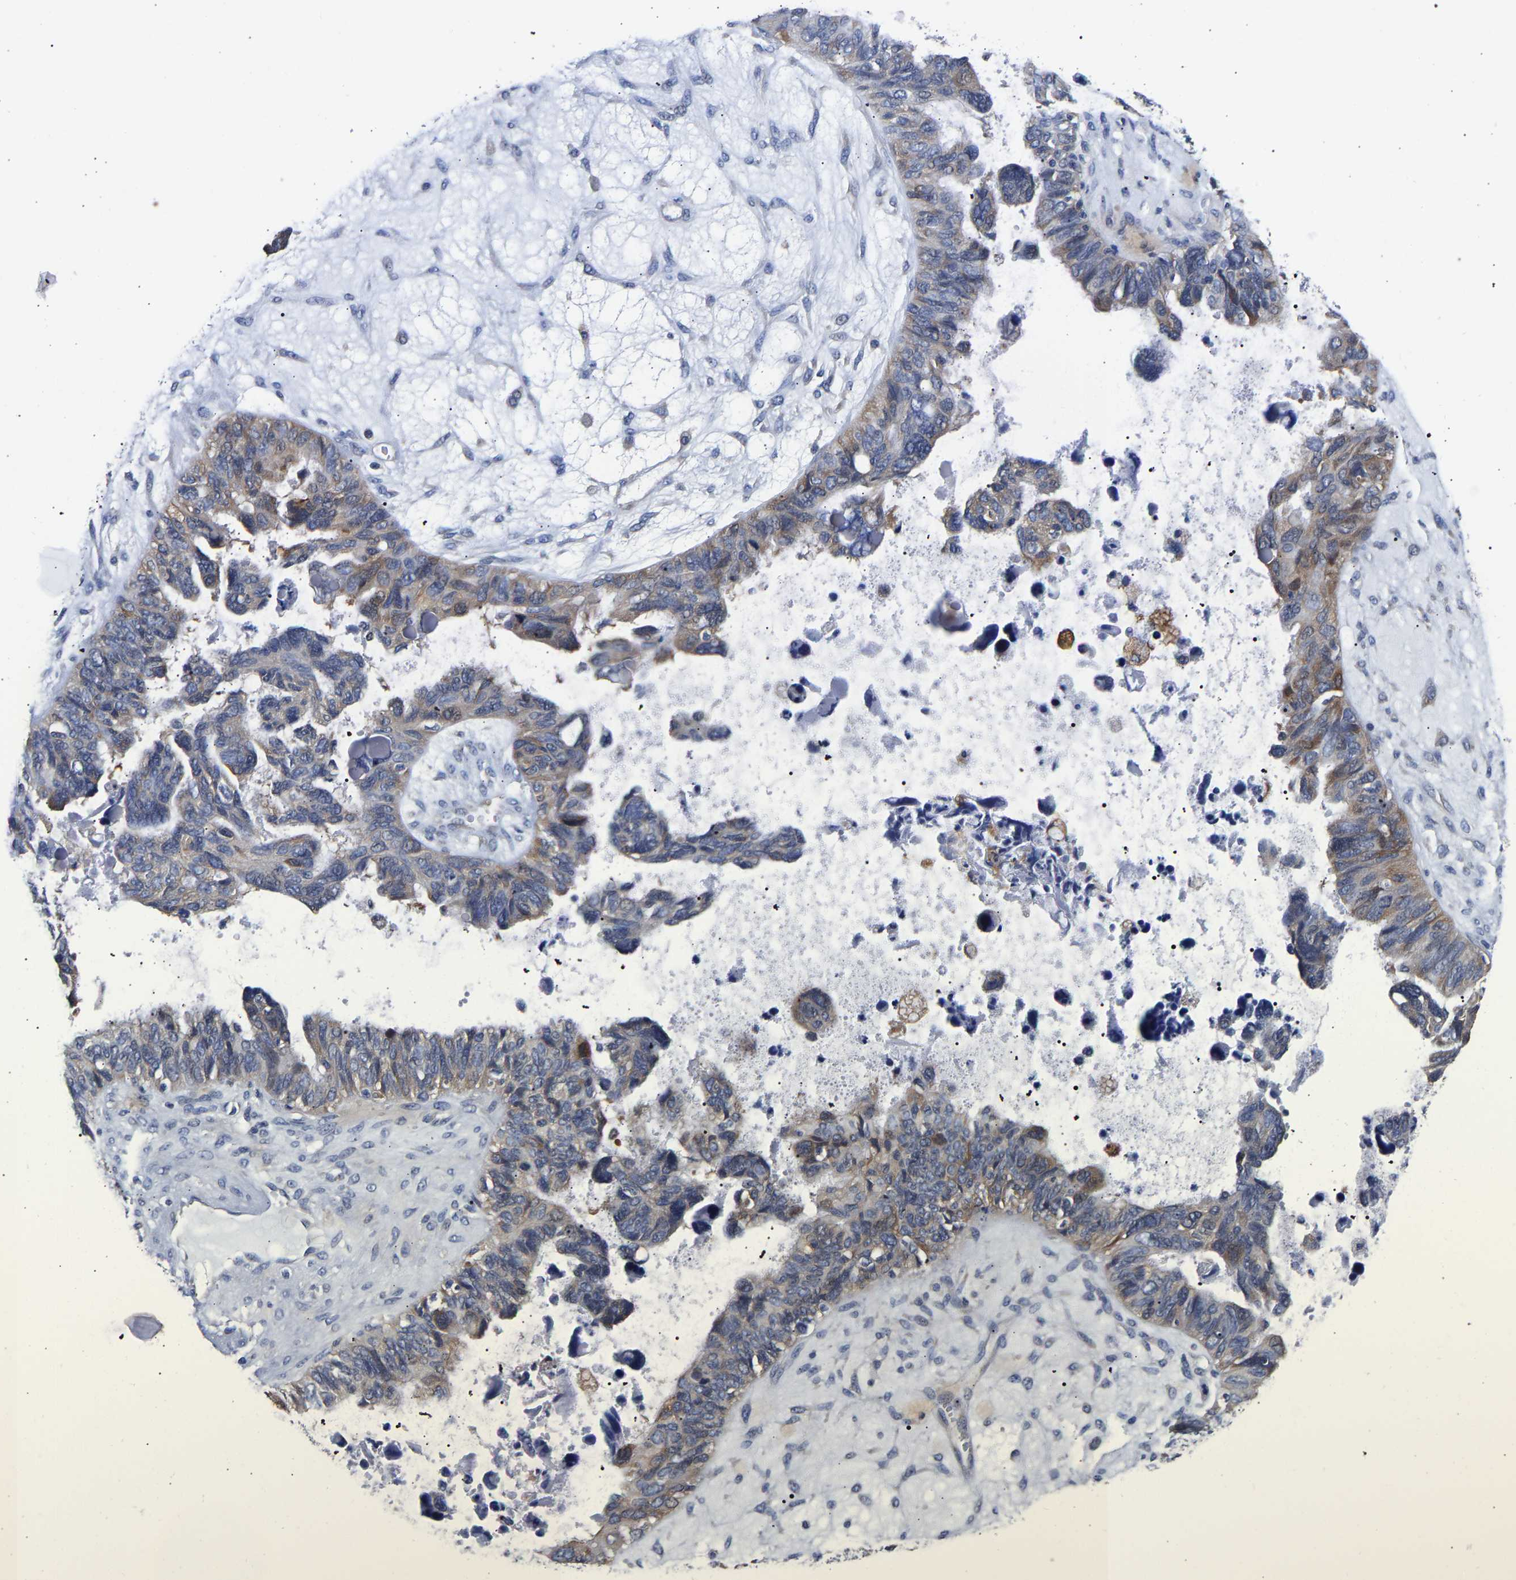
{"staining": {"intensity": "weak", "quantity": "25%-75%", "location": "cytoplasmic/membranous"}, "tissue": "ovarian cancer", "cell_type": "Tumor cells", "image_type": "cancer", "snomed": [{"axis": "morphology", "description": "Cystadenocarcinoma, serous, NOS"}, {"axis": "topography", "description": "Ovary"}], "caption": "Ovarian serous cystadenocarcinoma was stained to show a protein in brown. There is low levels of weak cytoplasmic/membranous staining in approximately 25%-75% of tumor cells.", "gene": "CCDC6", "patient": {"sex": "female", "age": 79}}